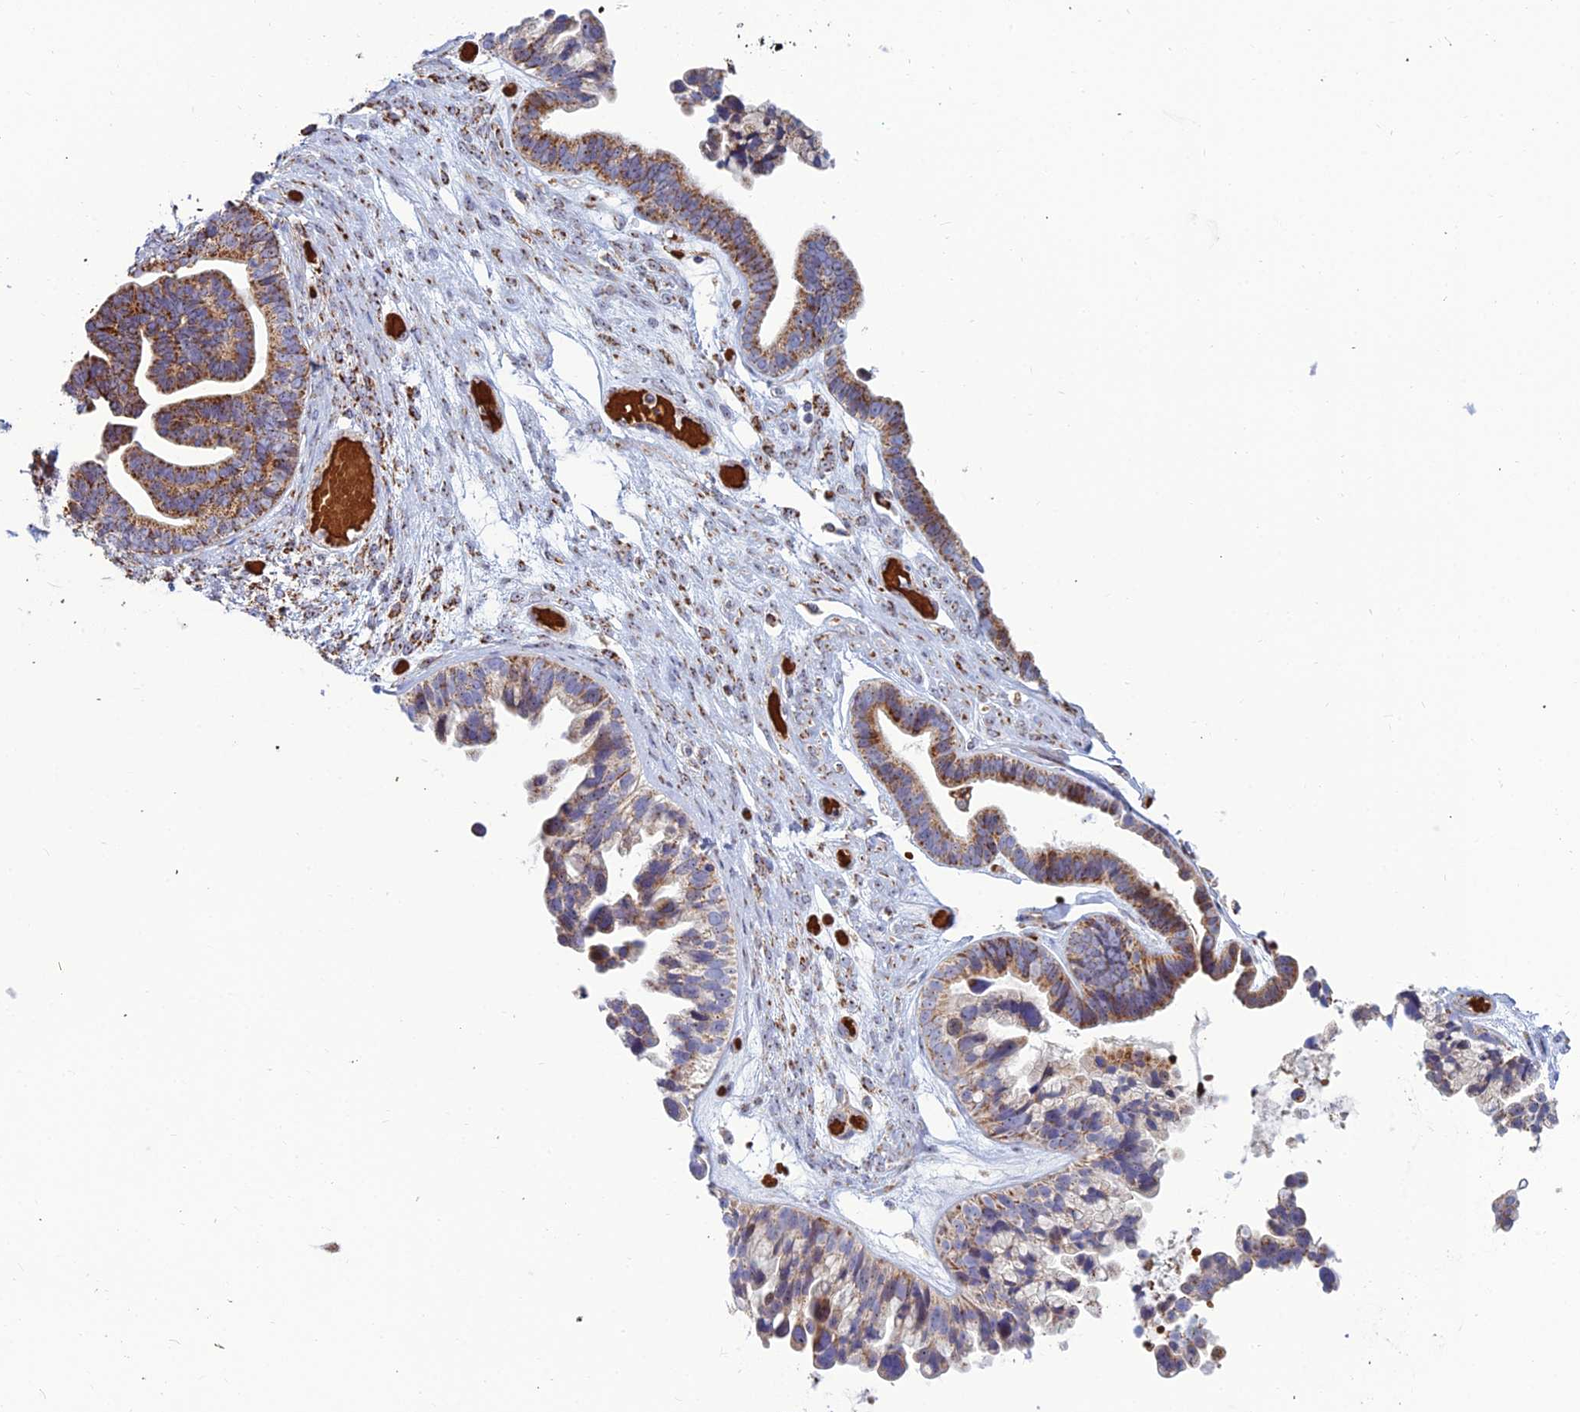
{"staining": {"intensity": "strong", "quantity": ">75%", "location": "cytoplasmic/membranous"}, "tissue": "ovarian cancer", "cell_type": "Tumor cells", "image_type": "cancer", "snomed": [{"axis": "morphology", "description": "Cystadenocarcinoma, serous, NOS"}, {"axis": "topography", "description": "Ovary"}], "caption": "Protein analysis of ovarian serous cystadenocarcinoma tissue exhibits strong cytoplasmic/membranous staining in about >75% of tumor cells.", "gene": "SLC35F4", "patient": {"sex": "female", "age": 56}}